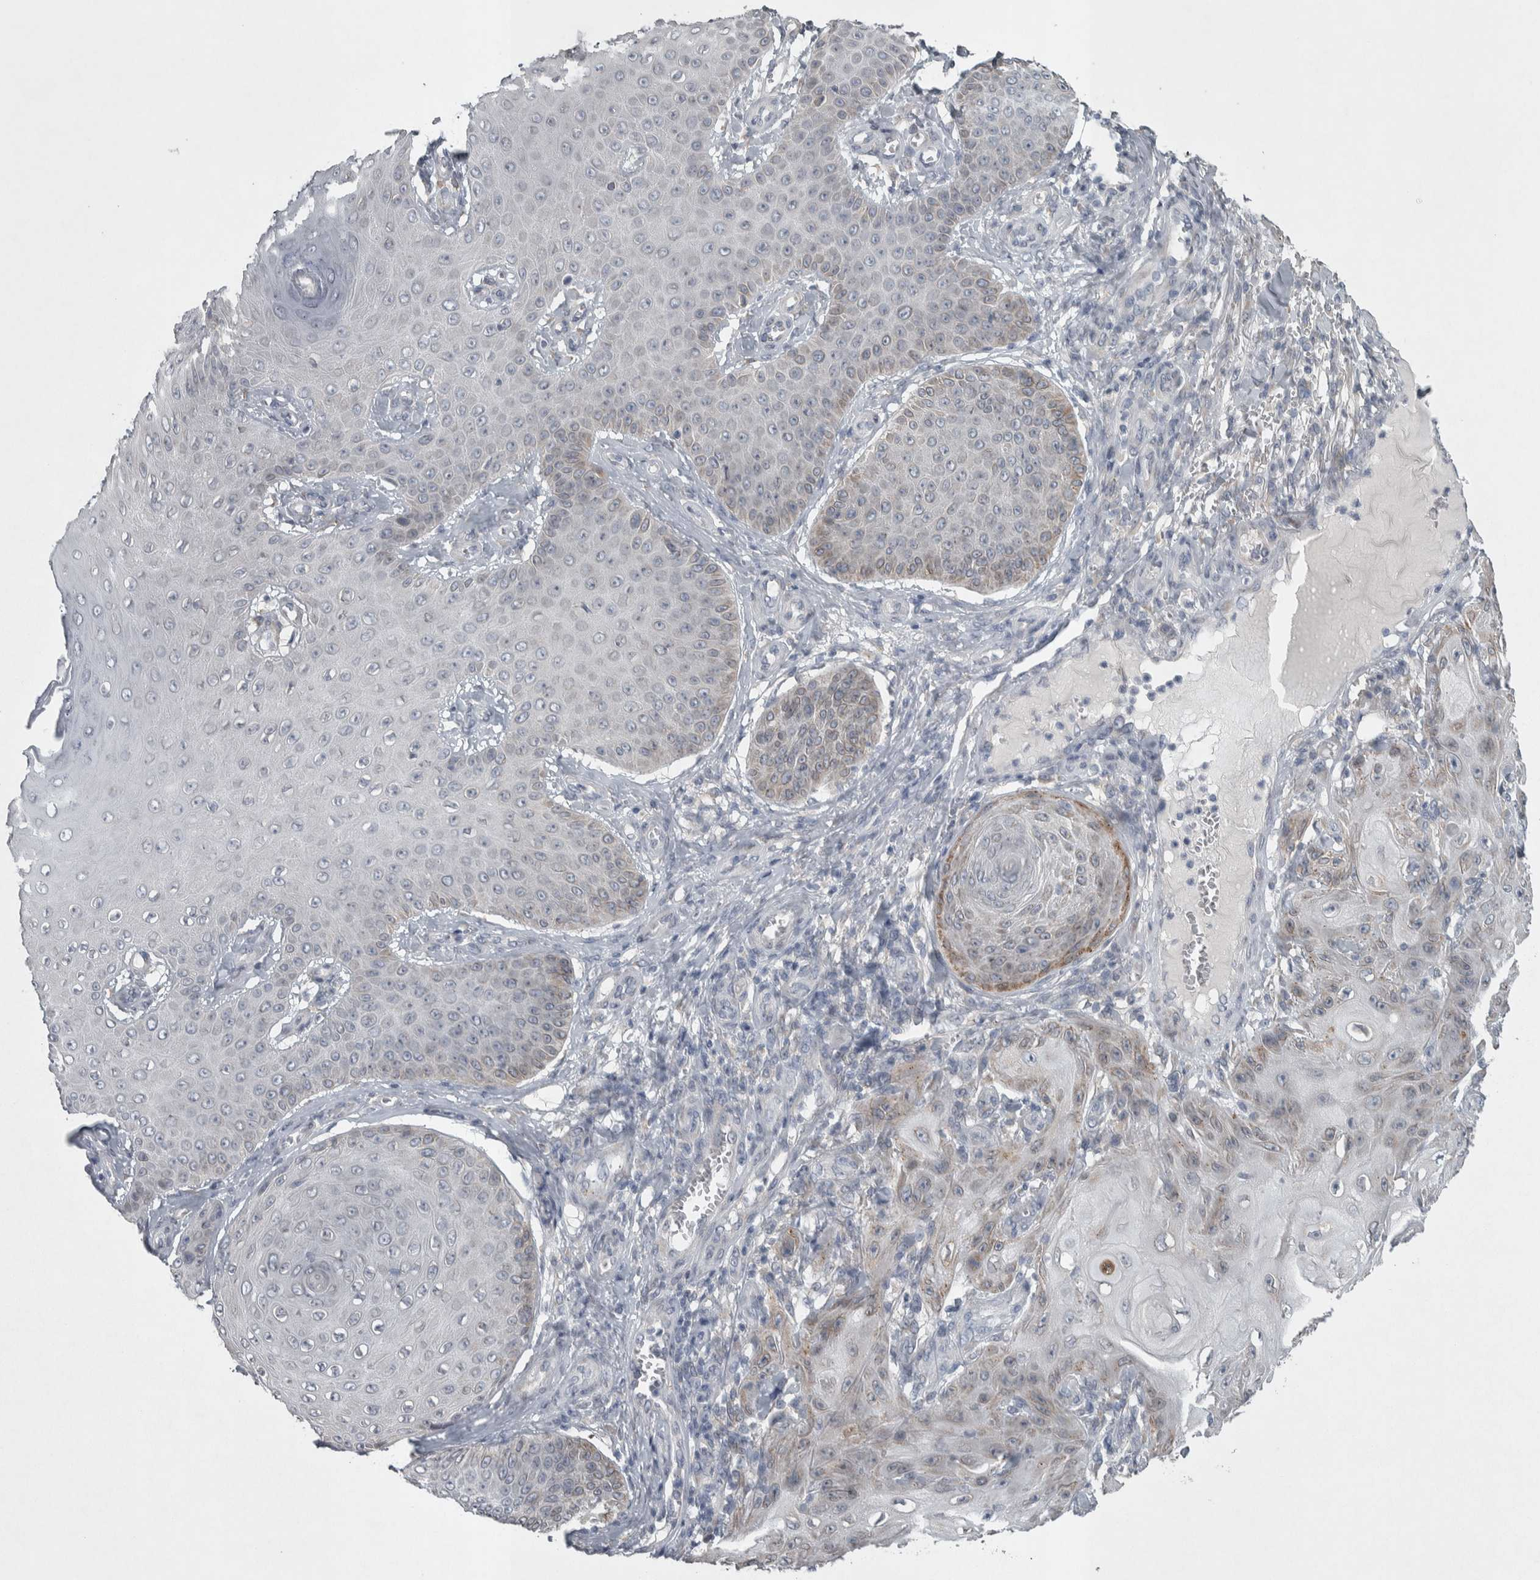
{"staining": {"intensity": "negative", "quantity": "none", "location": "none"}, "tissue": "skin cancer", "cell_type": "Tumor cells", "image_type": "cancer", "snomed": [{"axis": "morphology", "description": "Squamous cell carcinoma, NOS"}, {"axis": "topography", "description": "Skin"}], "caption": "The image demonstrates no significant positivity in tumor cells of skin cancer.", "gene": "SIGMAR1", "patient": {"sex": "male", "age": 74}}